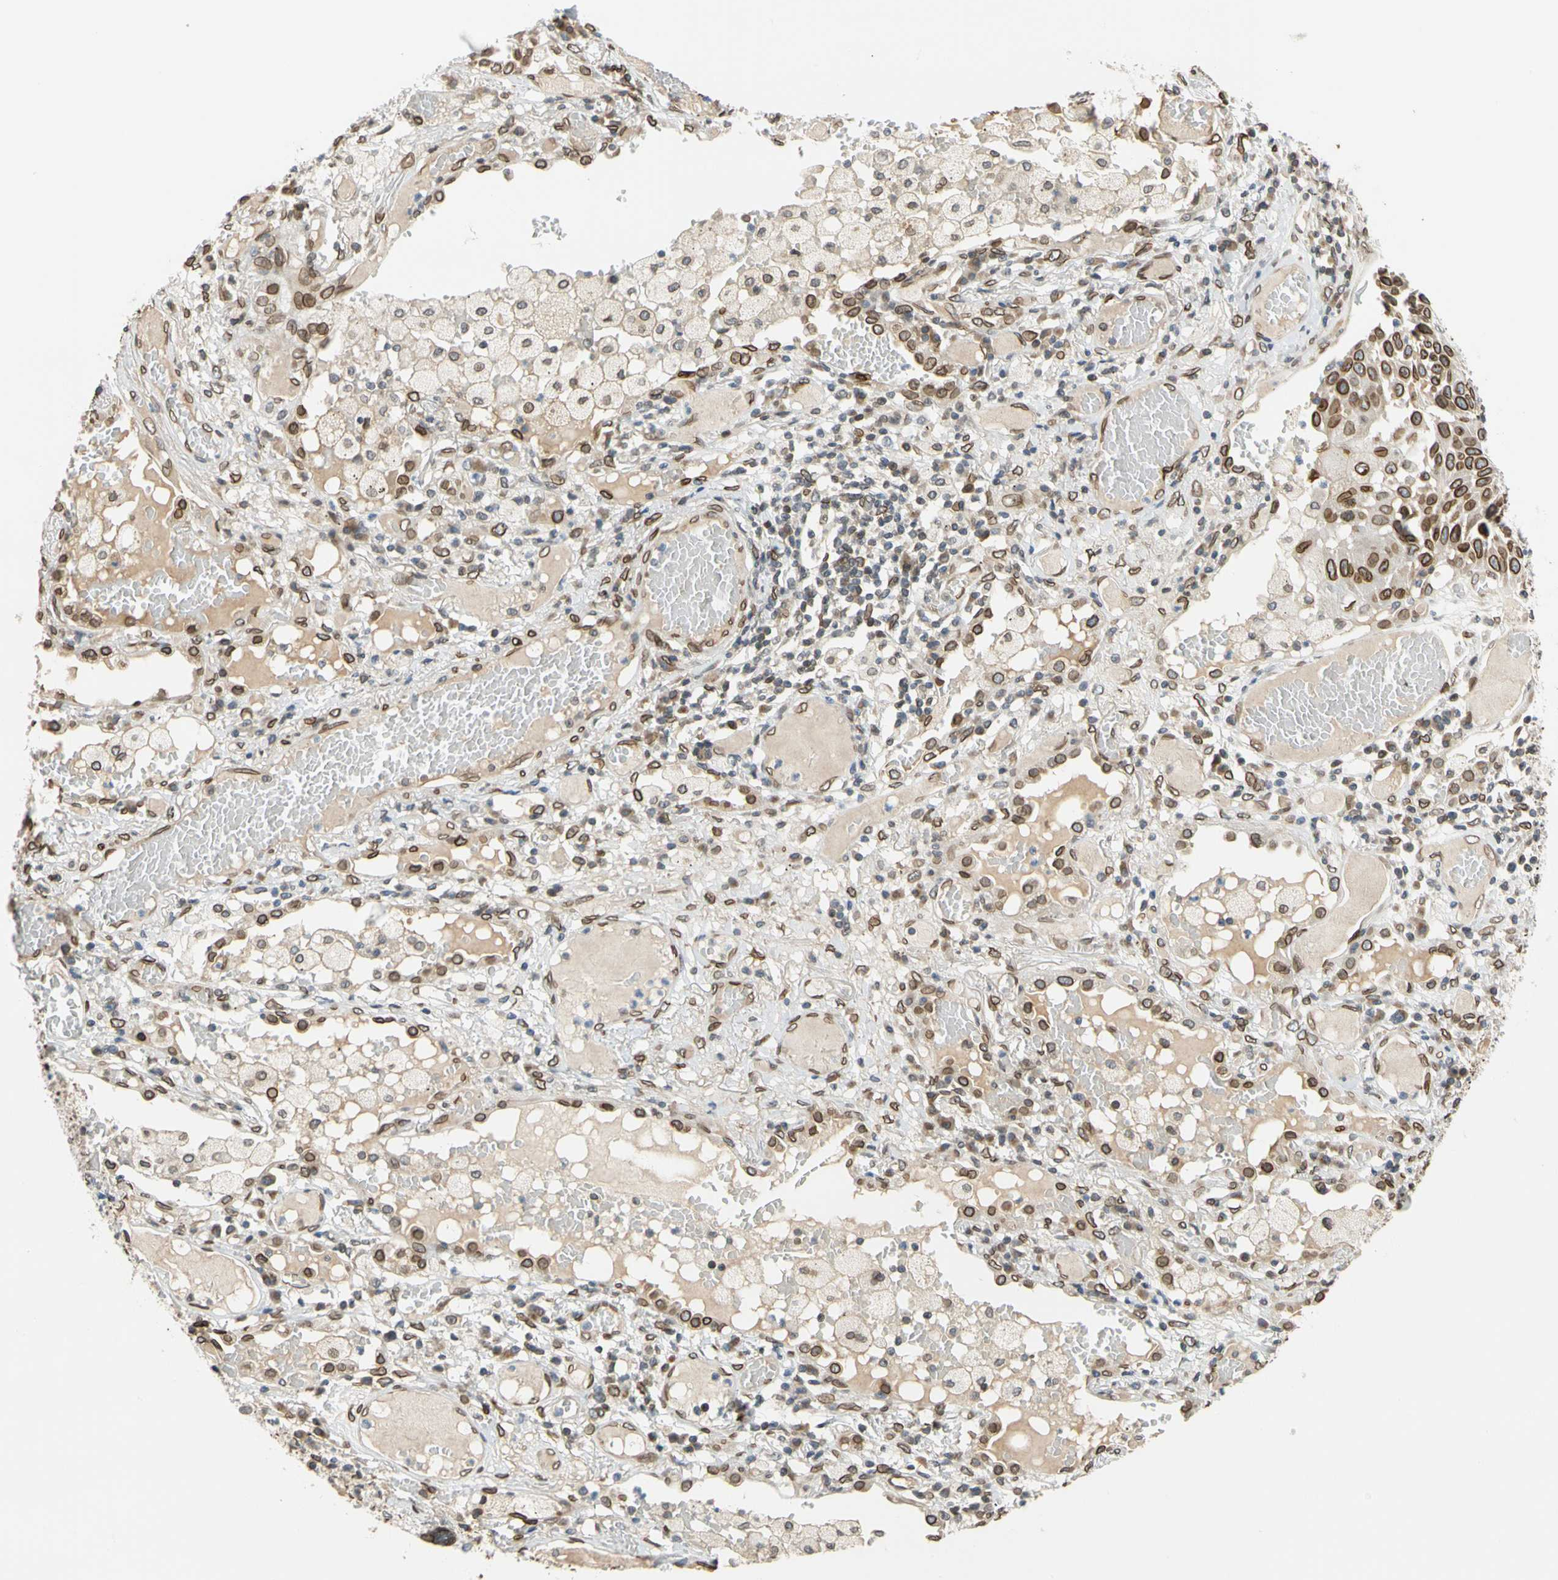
{"staining": {"intensity": "strong", "quantity": ">75%", "location": "cytoplasmic/membranous,nuclear"}, "tissue": "lung cancer", "cell_type": "Tumor cells", "image_type": "cancer", "snomed": [{"axis": "morphology", "description": "Squamous cell carcinoma, NOS"}, {"axis": "topography", "description": "Lung"}], "caption": "Lung cancer was stained to show a protein in brown. There is high levels of strong cytoplasmic/membranous and nuclear expression in about >75% of tumor cells. (DAB = brown stain, brightfield microscopy at high magnification).", "gene": "SUN1", "patient": {"sex": "male", "age": 71}}